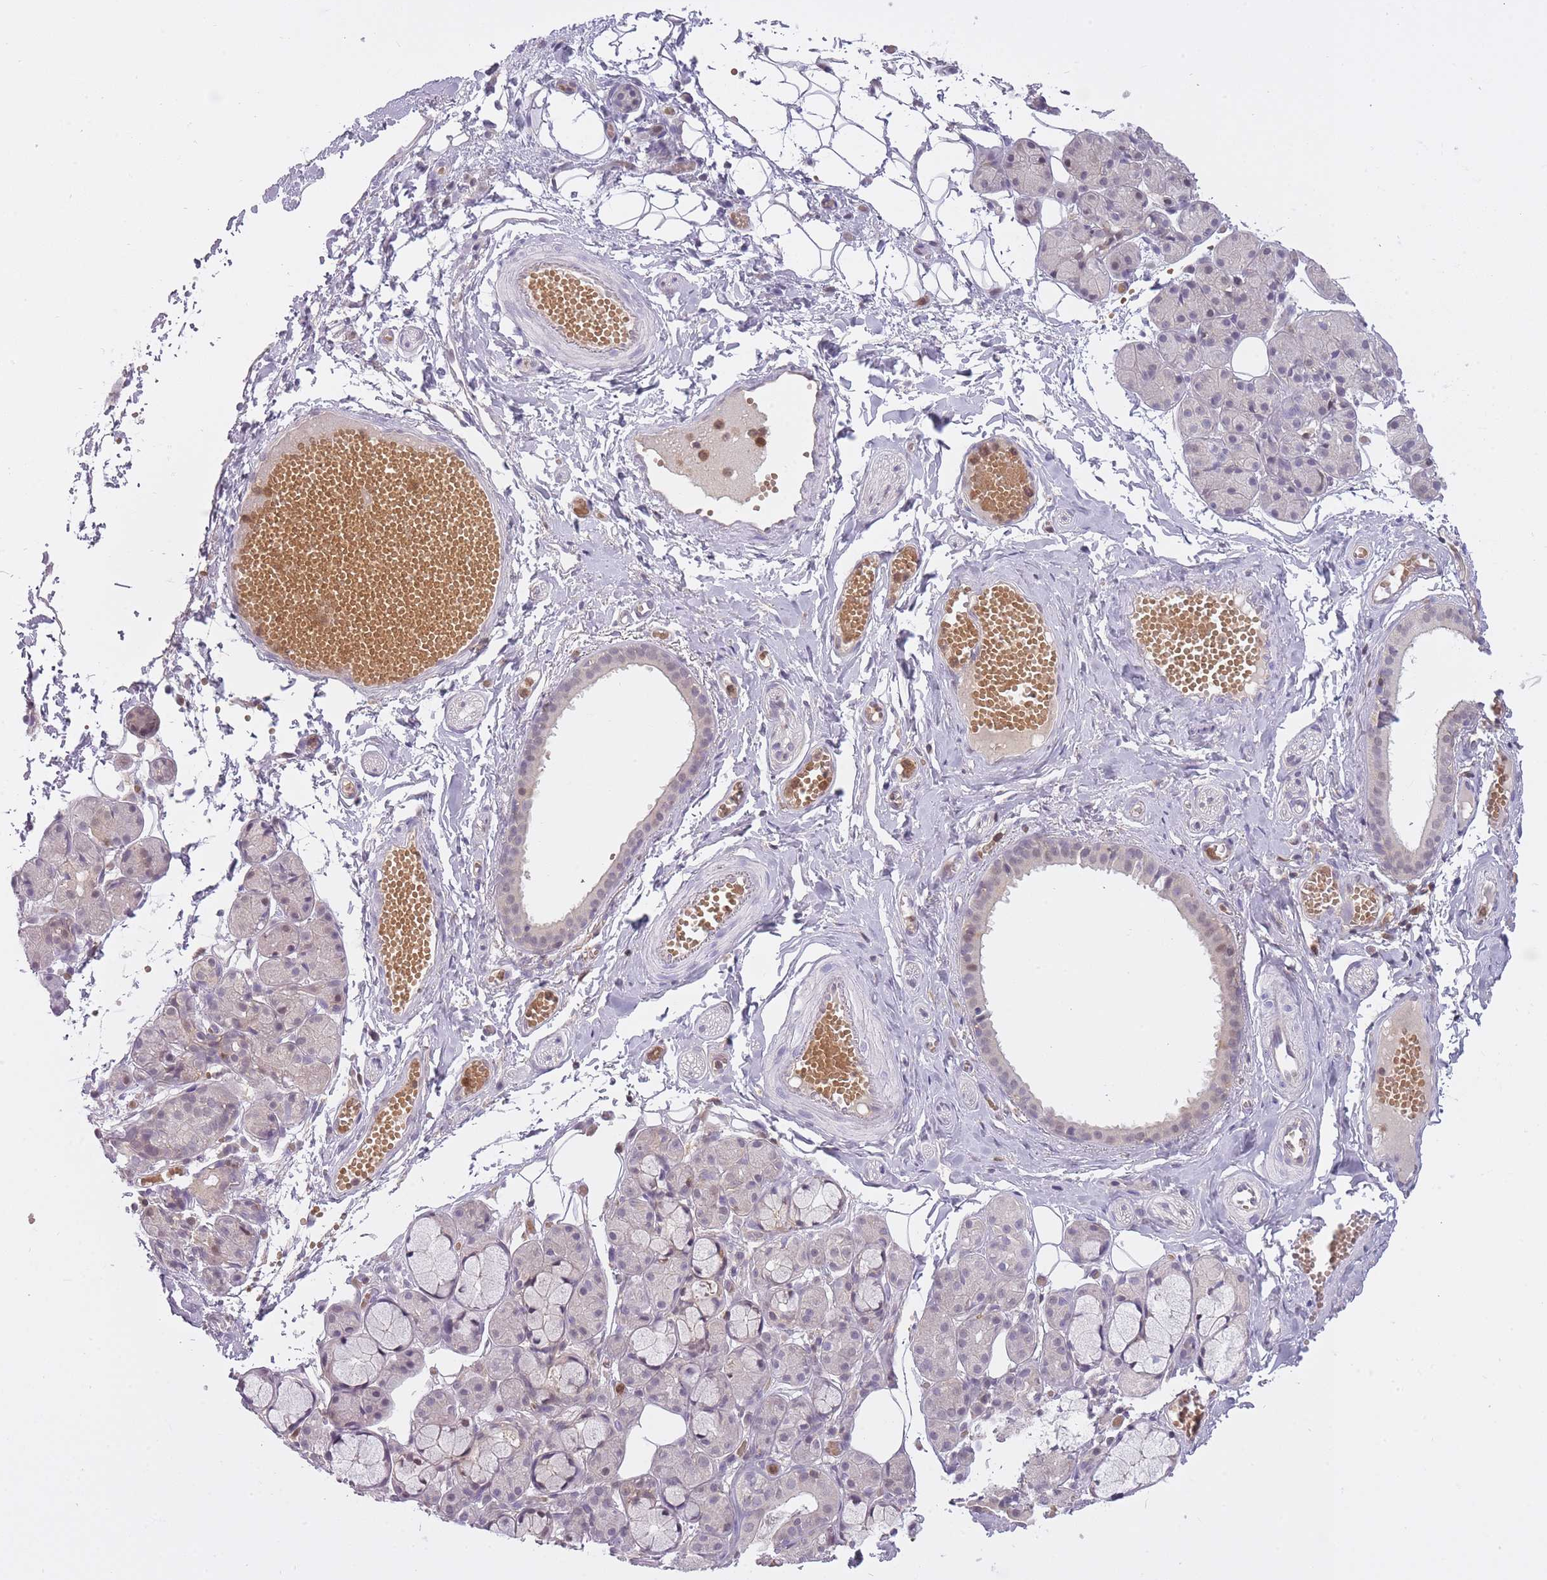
{"staining": {"intensity": "weak", "quantity": "<25%", "location": "nuclear"}, "tissue": "salivary gland", "cell_type": "Glandular cells", "image_type": "normal", "snomed": [{"axis": "morphology", "description": "Normal tissue, NOS"}, {"axis": "topography", "description": "Salivary gland"}], "caption": "Glandular cells are negative for protein expression in normal human salivary gland. (DAB immunohistochemistry visualized using brightfield microscopy, high magnification).", "gene": "CXorf38", "patient": {"sex": "male", "age": 63}}